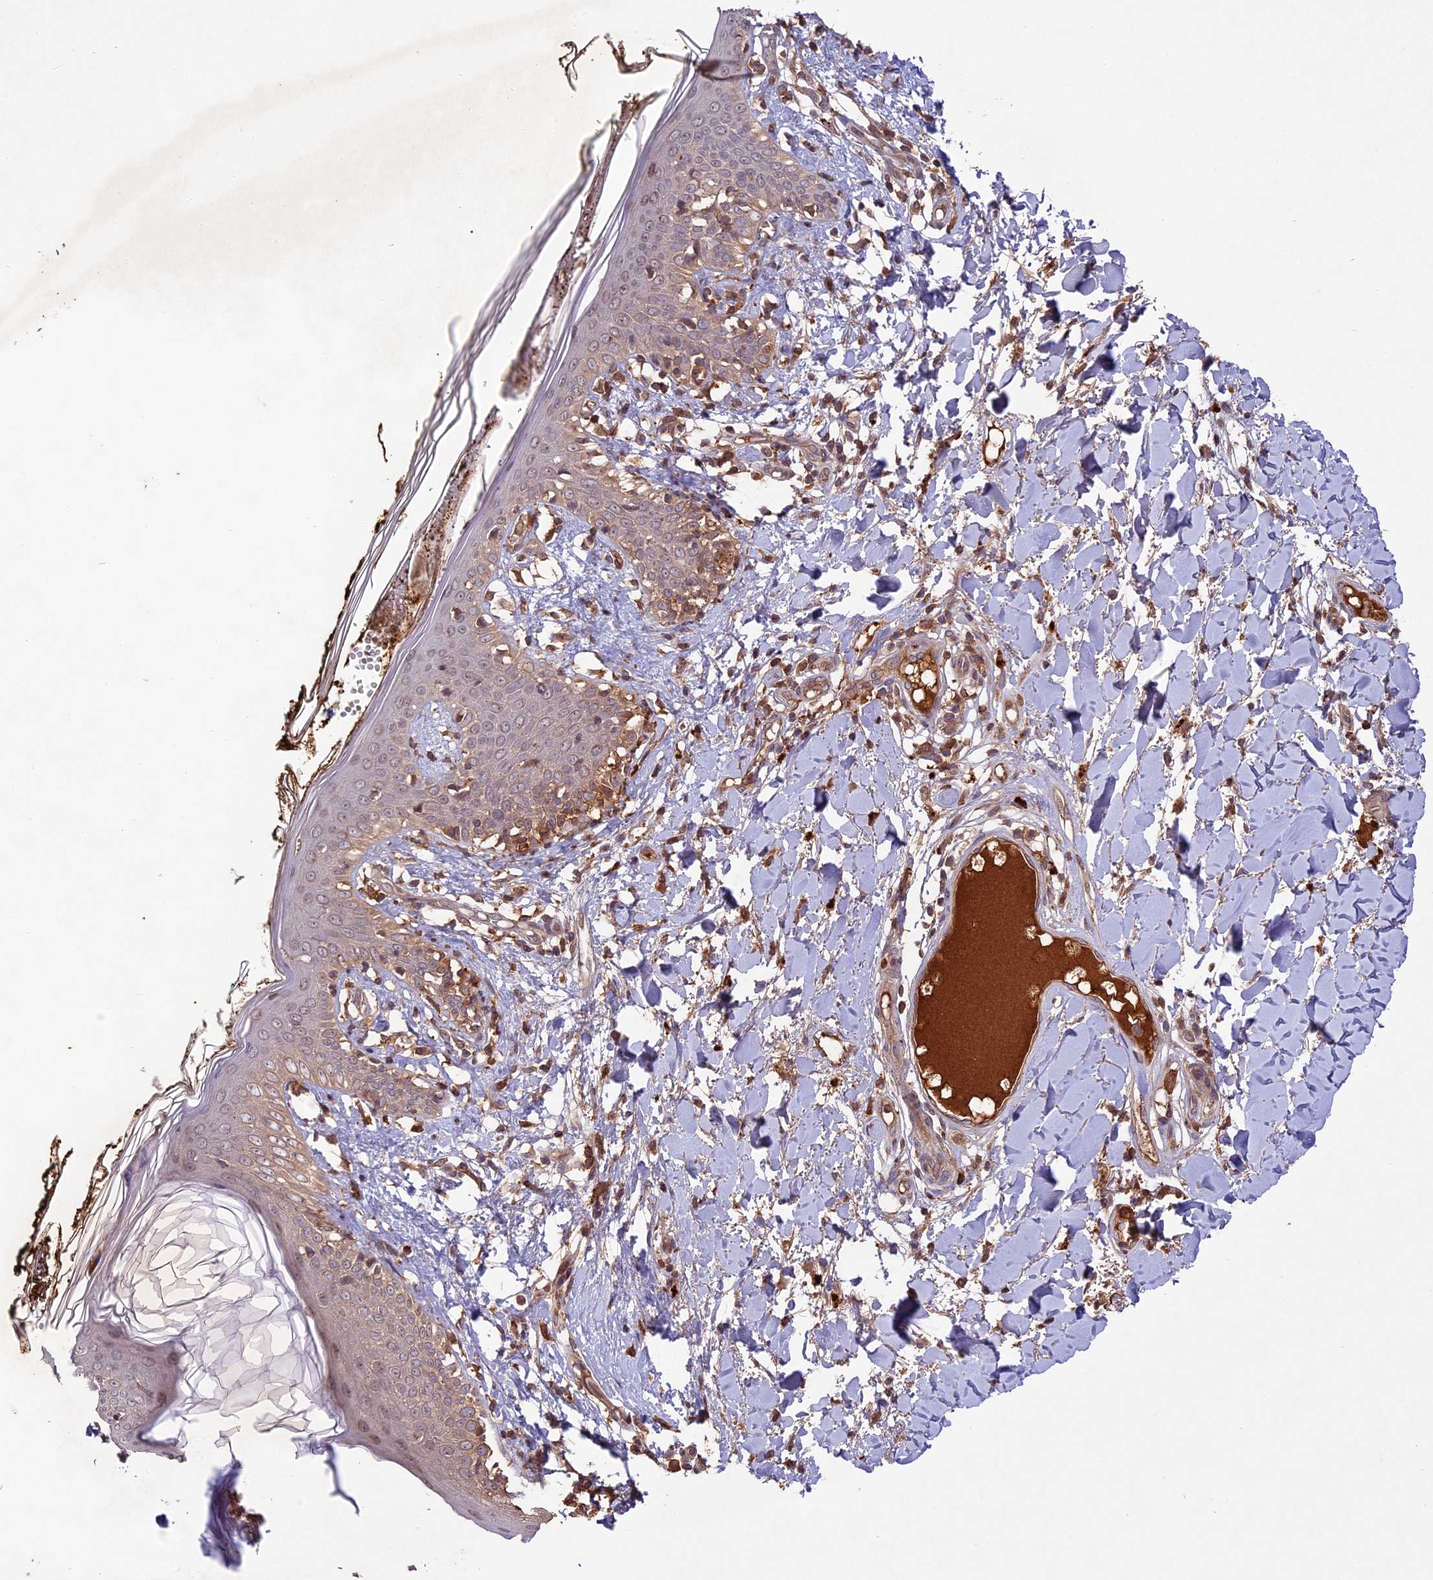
{"staining": {"intensity": "moderate", "quantity": ">75%", "location": "cytoplasmic/membranous"}, "tissue": "skin", "cell_type": "Fibroblasts", "image_type": "normal", "snomed": [{"axis": "morphology", "description": "Normal tissue, NOS"}, {"axis": "topography", "description": "Skin"}], "caption": "Moderate cytoplasmic/membranous positivity for a protein is present in approximately >75% of fibroblasts of unremarkable skin using IHC.", "gene": "CHAC1", "patient": {"sex": "female", "age": 34}}